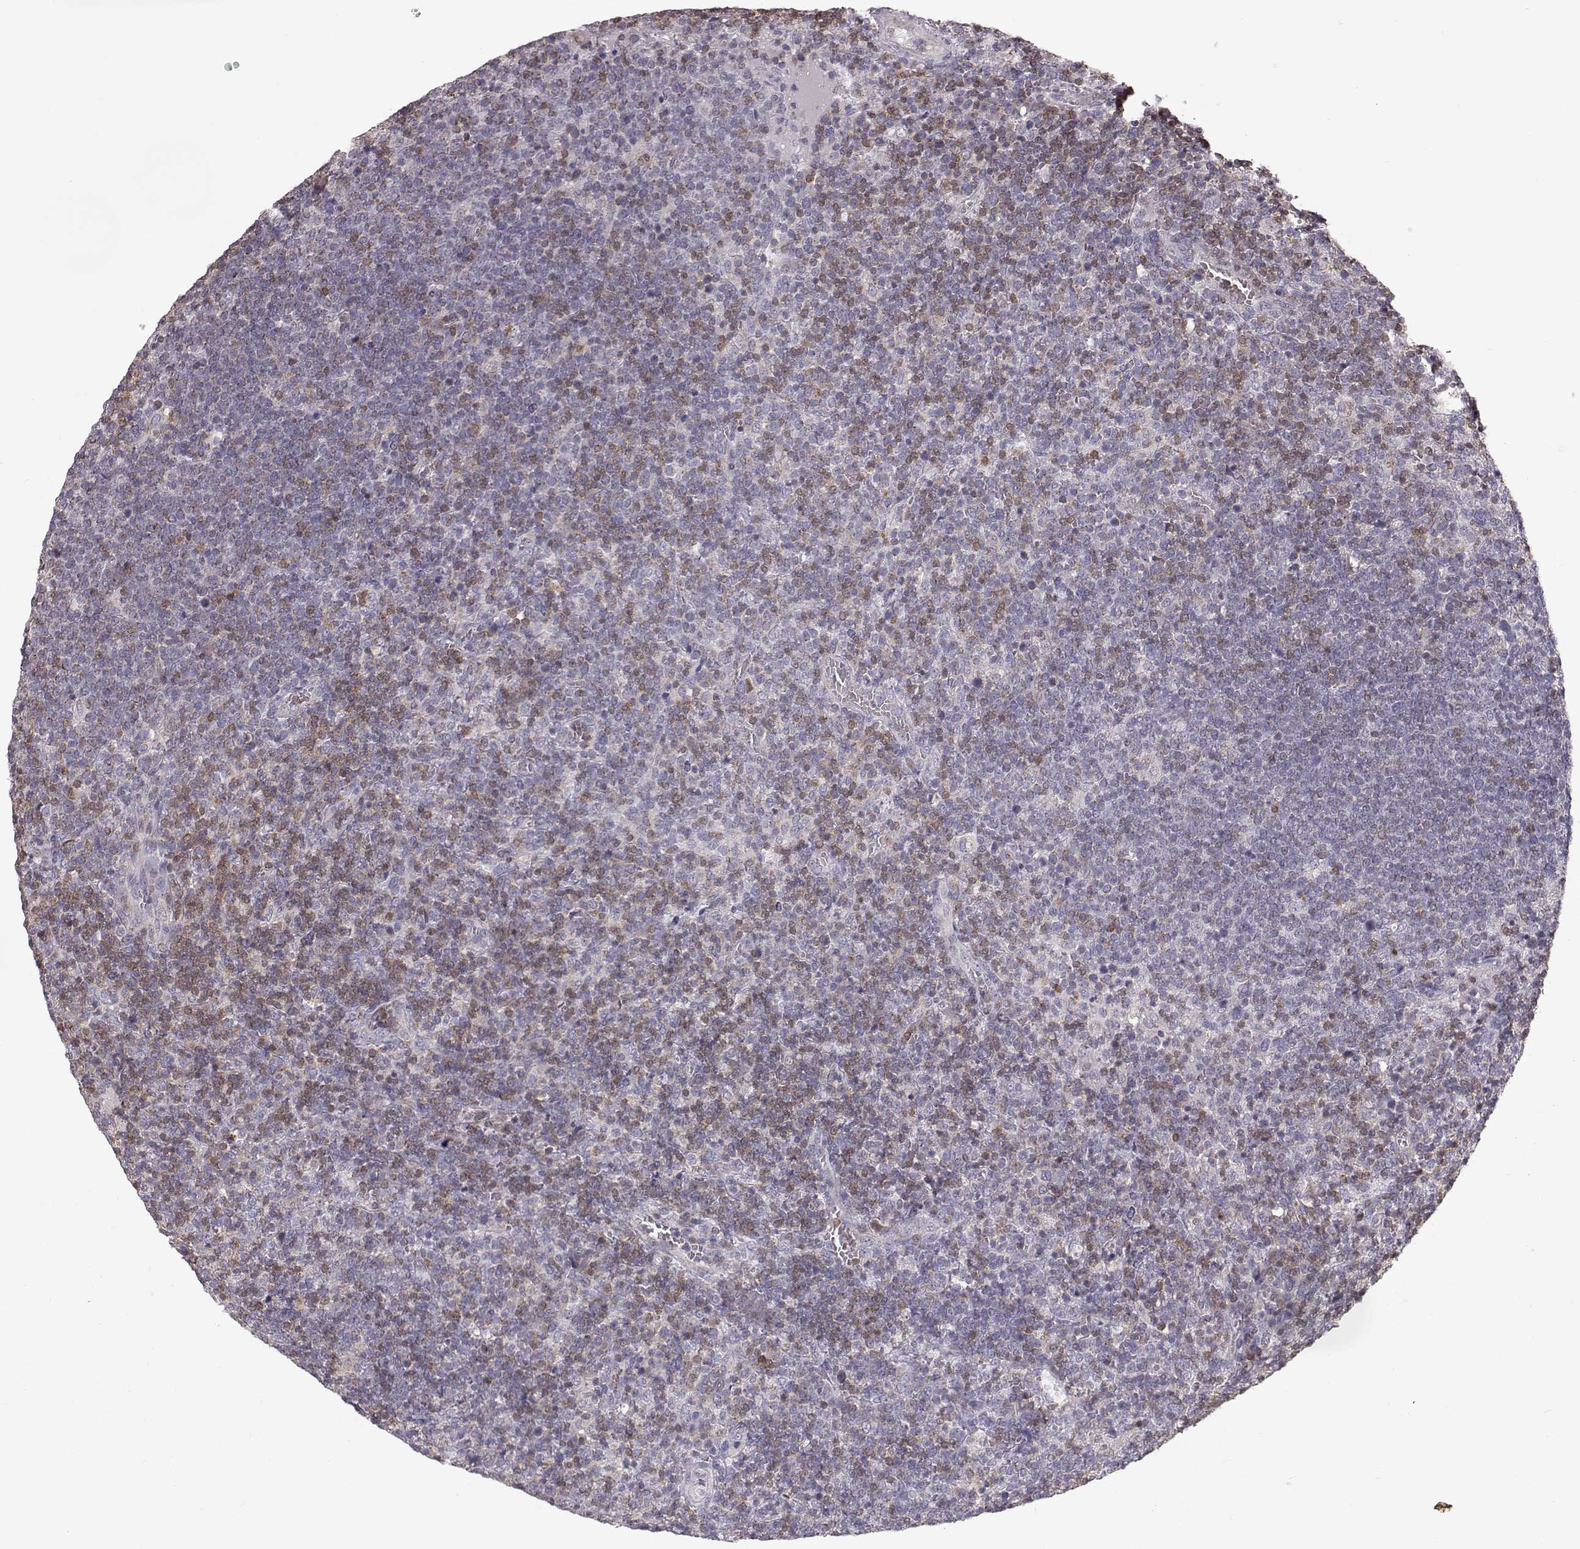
{"staining": {"intensity": "moderate", "quantity": "<25%", "location": "cytoplasmic/membranous"}, "tissue": "lymphoma", "cell_type": "Tumor cells", "image_type": "cancer", "snomed": [{"axis": "morphology", "description": "Malignant lymphoma, non-Hodgkin's type, High grade"}, {"axis": "topography", "description": "Lymph node"}], "caption": "Tumor cells exhibit low levels of moderate cytoplasmic/membranous staining in approximately <25% of cells in human malignant lymphoma, non-Hodgkin's type (high-grade). Nuclei are stained in blue.", "gene": "GRAP2", "patient": {"sex": "male", "age": 61}}